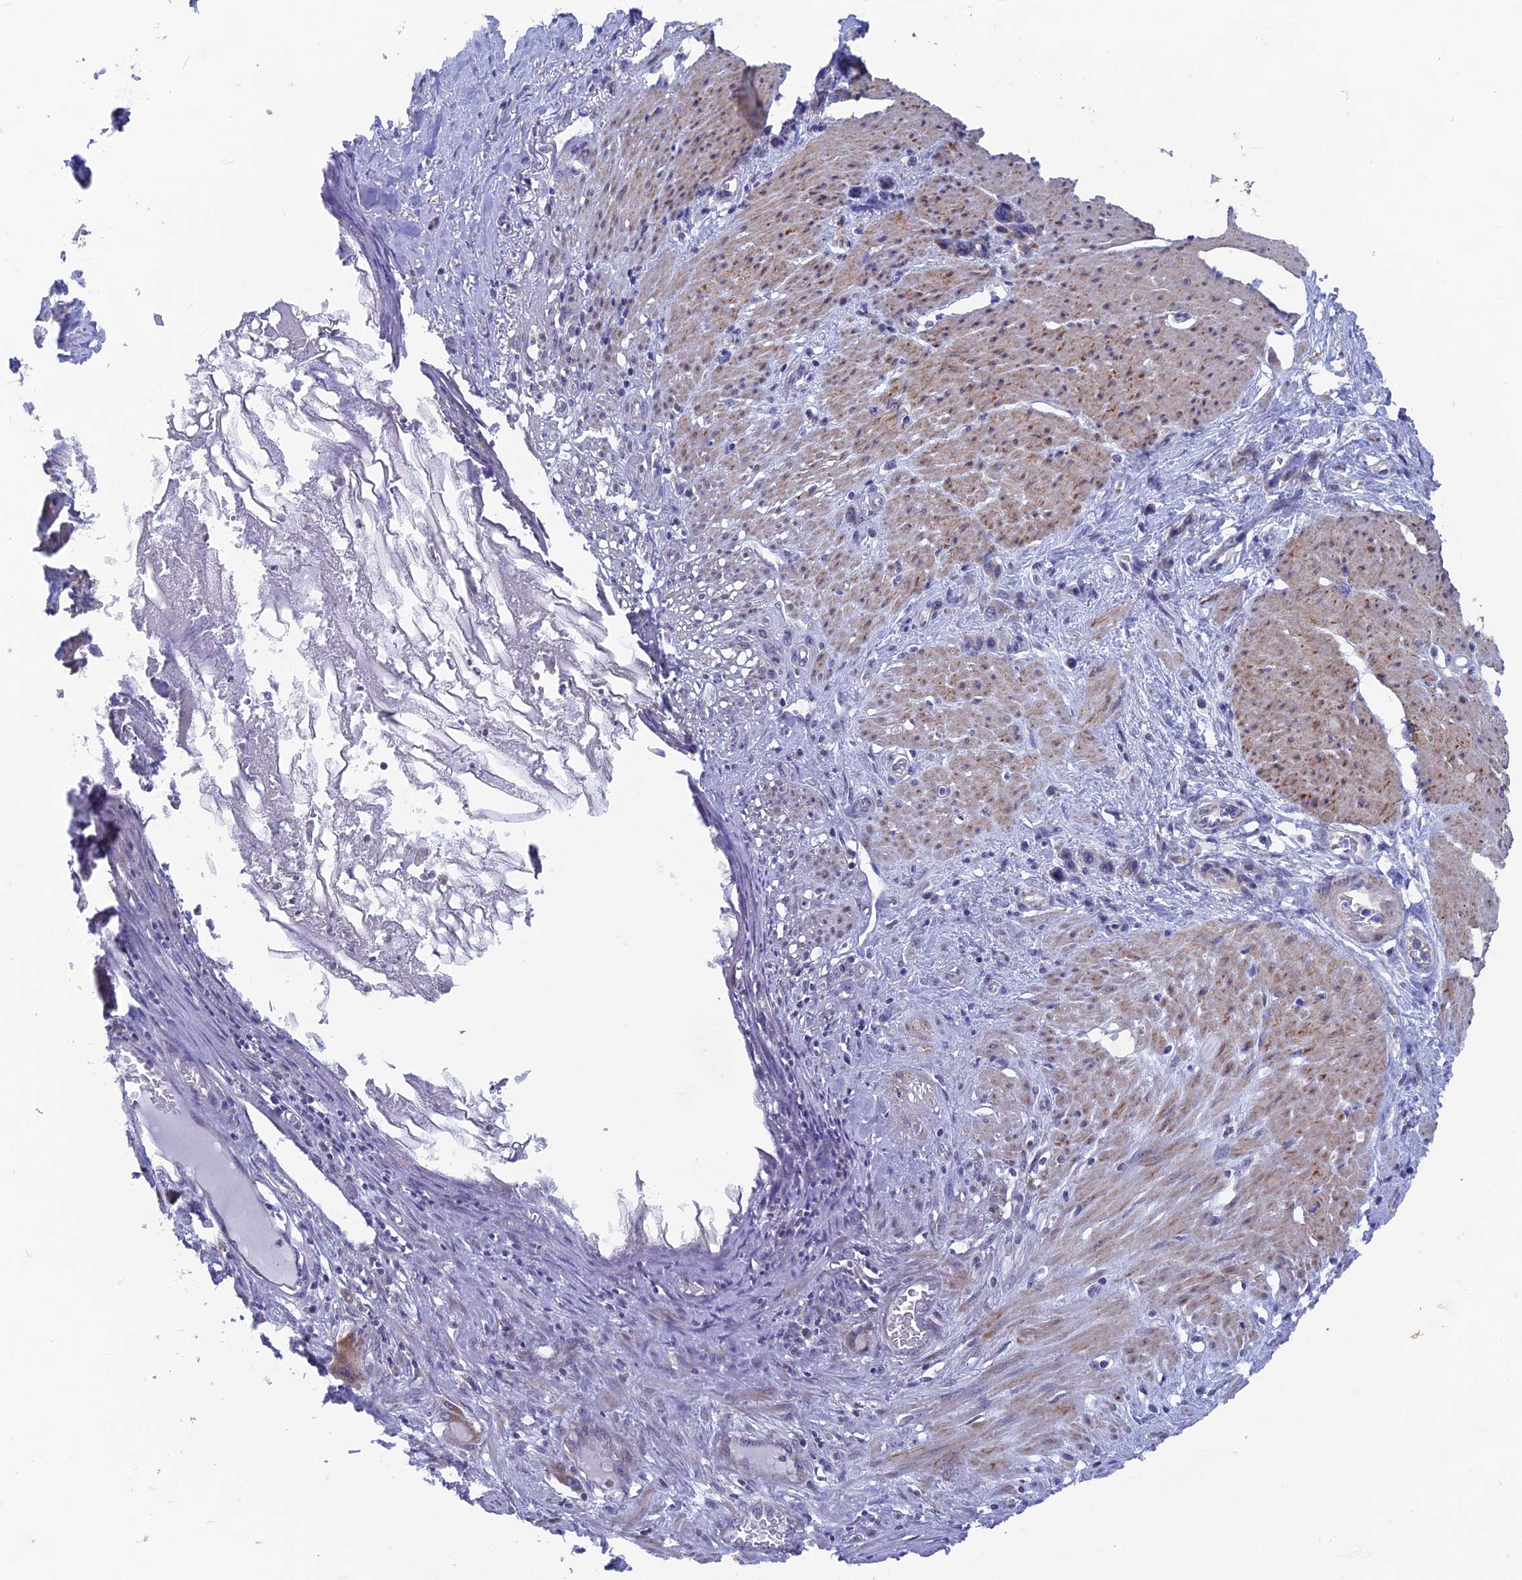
{"staining": {"intensity": "negative", "quantity": "none", "location": "none"}, "tissue": "stomach cancer", "cell_type": "Tumor cells", "image_type": "cancer", "snomed": [{"axis": "morphology", "description": "Adenocarcinoma, NOS"}, {"axis": "morphology", "description": "Adenocarcinoma, High grade"}, {"axis": "topography", "description": "Stomach, upper"}, {"axis": "topography", "description": "Stomach, lower"}], "caption": "Immunohistochemistry (IHC) of high-grade adenocarcinoma (stomach) displays no positivity in tumor cells.", "gene": "AK4", "patient": {"sex": "female", "age": 65}}